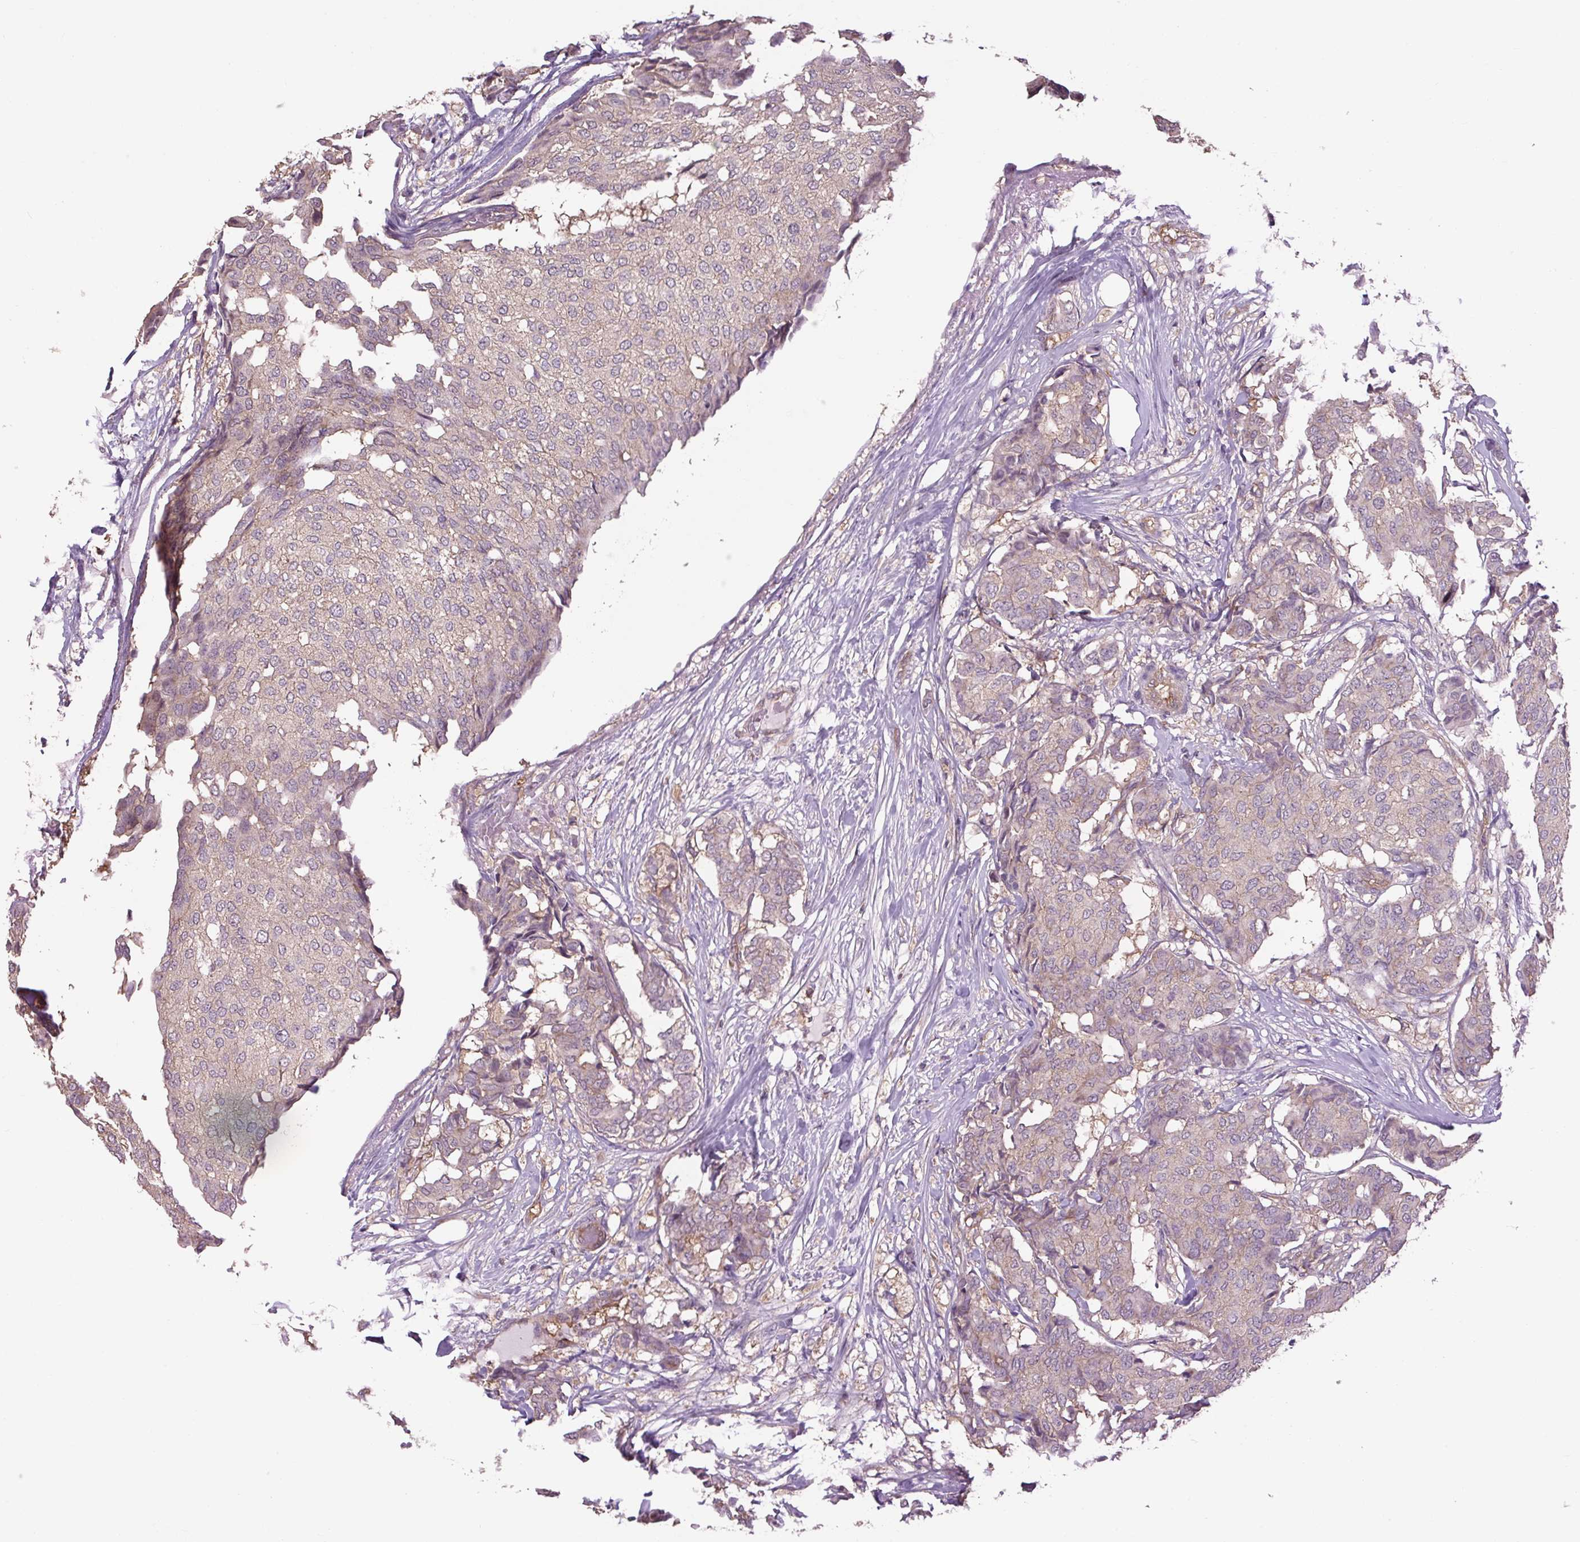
{"staining": {"intensity": "weak", "quantity": "25%-75%", "location": "cytoplasmic/membranous"}, "tissue": "breast cancer", "cell_type": "Tumor cells", "image_type": "cancer", "snomed": [{"axis": "morphology", "description": "Duct carcinoma"}, {"axis": "topography", "description": "Breast"}], "caption": "Brown immunohistochemical staining in breast cancer (invasive ductal carcinoma) exhibits weak cytoplasmic/membranous positivity in approximately 25%-75% of tumor cells.", "gene": "PLCG1", "patient": {"sex": "female", "age": 75}}